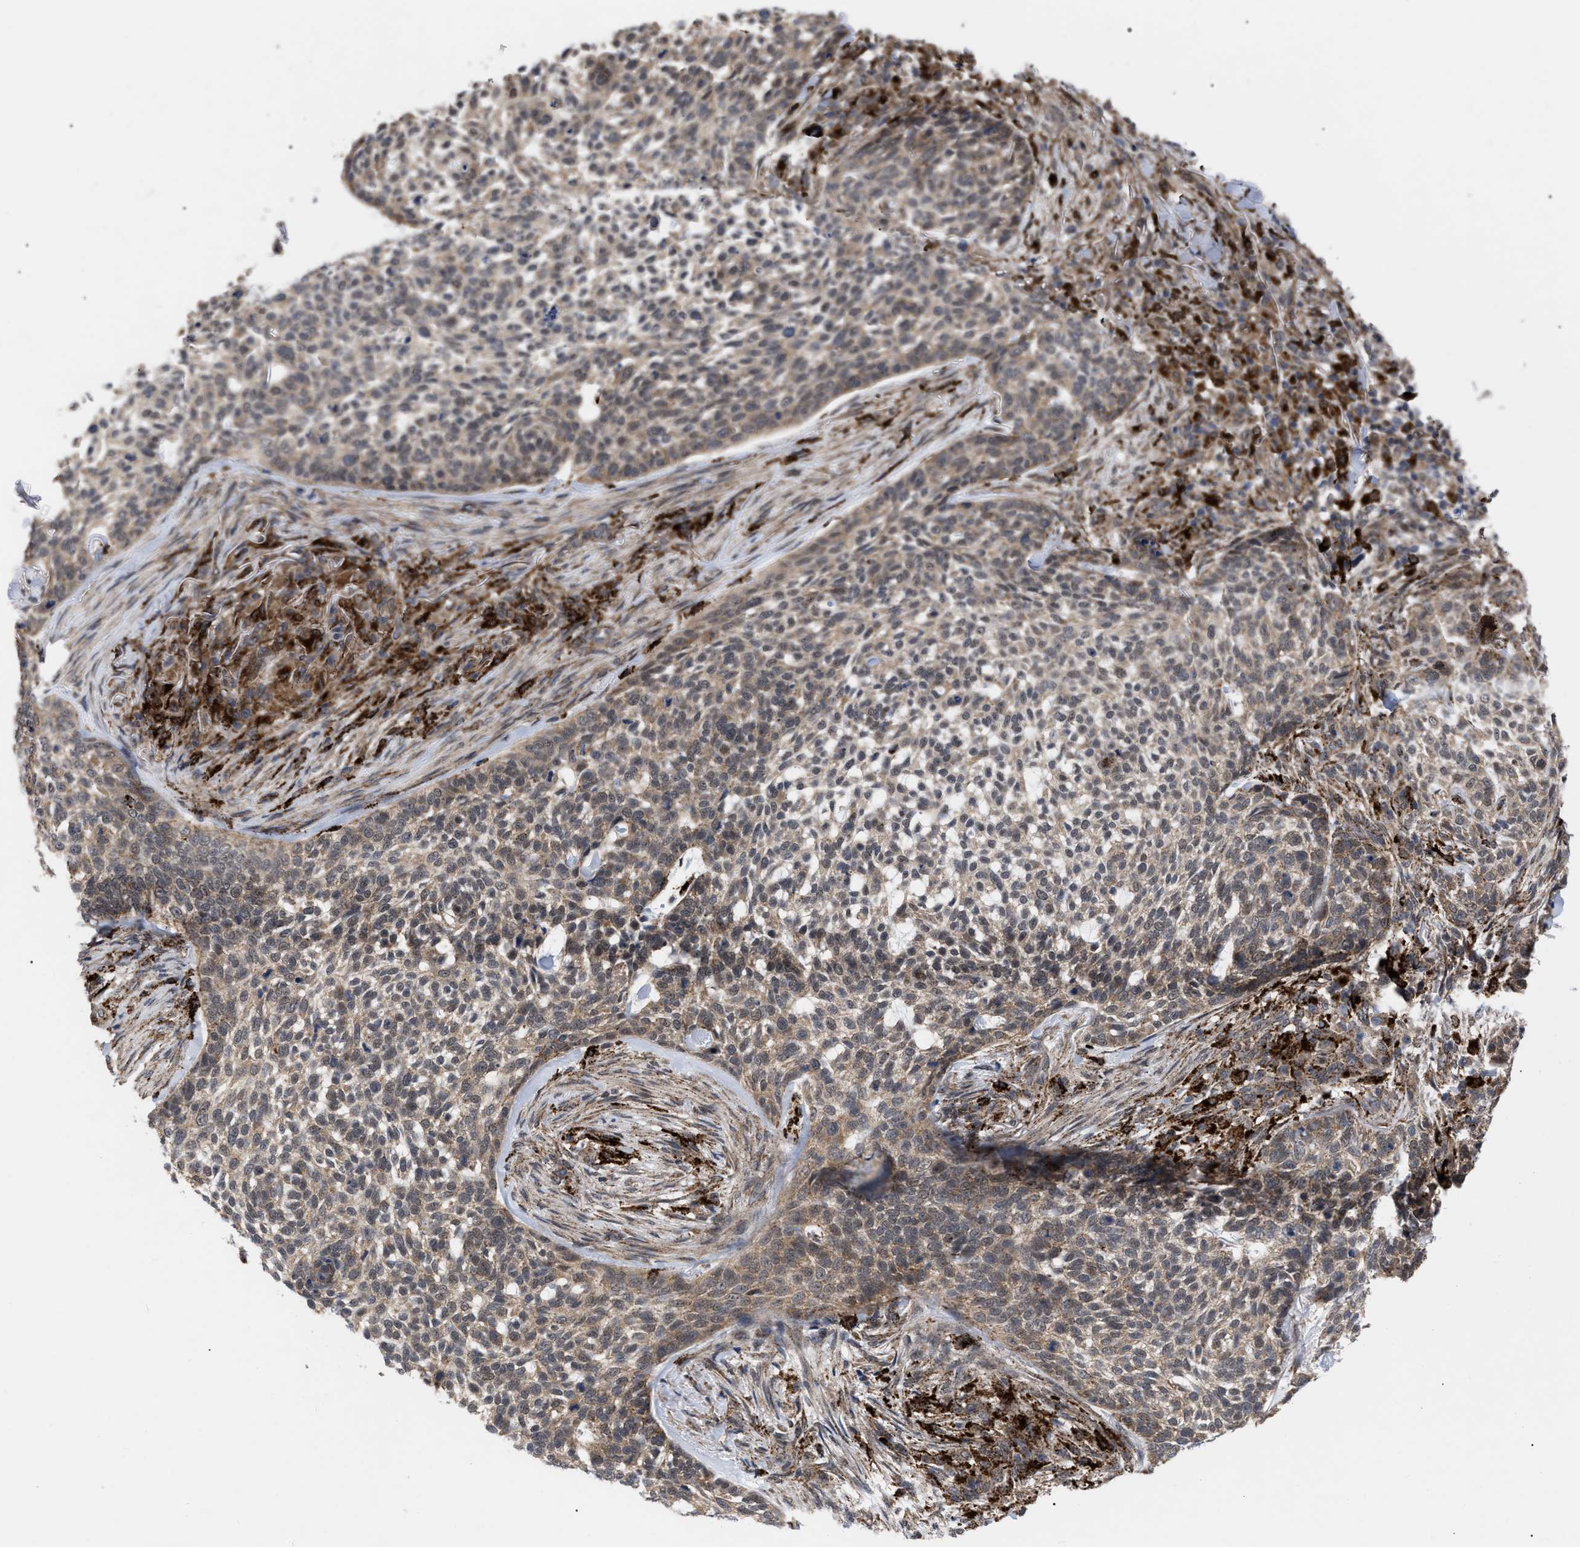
{"staining": {"intensity": "moderate", "quantity": ">75%", "location": "cytoplasmic/membranous"}, "tissue": "skin cancer", "cell_type": "Tumor cells", "image_type": "cancer", "snomed": [{"axis": "morphology", "description": "Basal cell carcinoma"}, {"axis": "topography", "description": "Skin"}], "caption": "Immunohistochemical staining of skin basal cell carcinoma shows medium levels of moderate cytoplasmic/membranous positivity in about >75% of tumor cells.", "gene": "UPF1", "patient": {"sex": "female", "age": 64}}